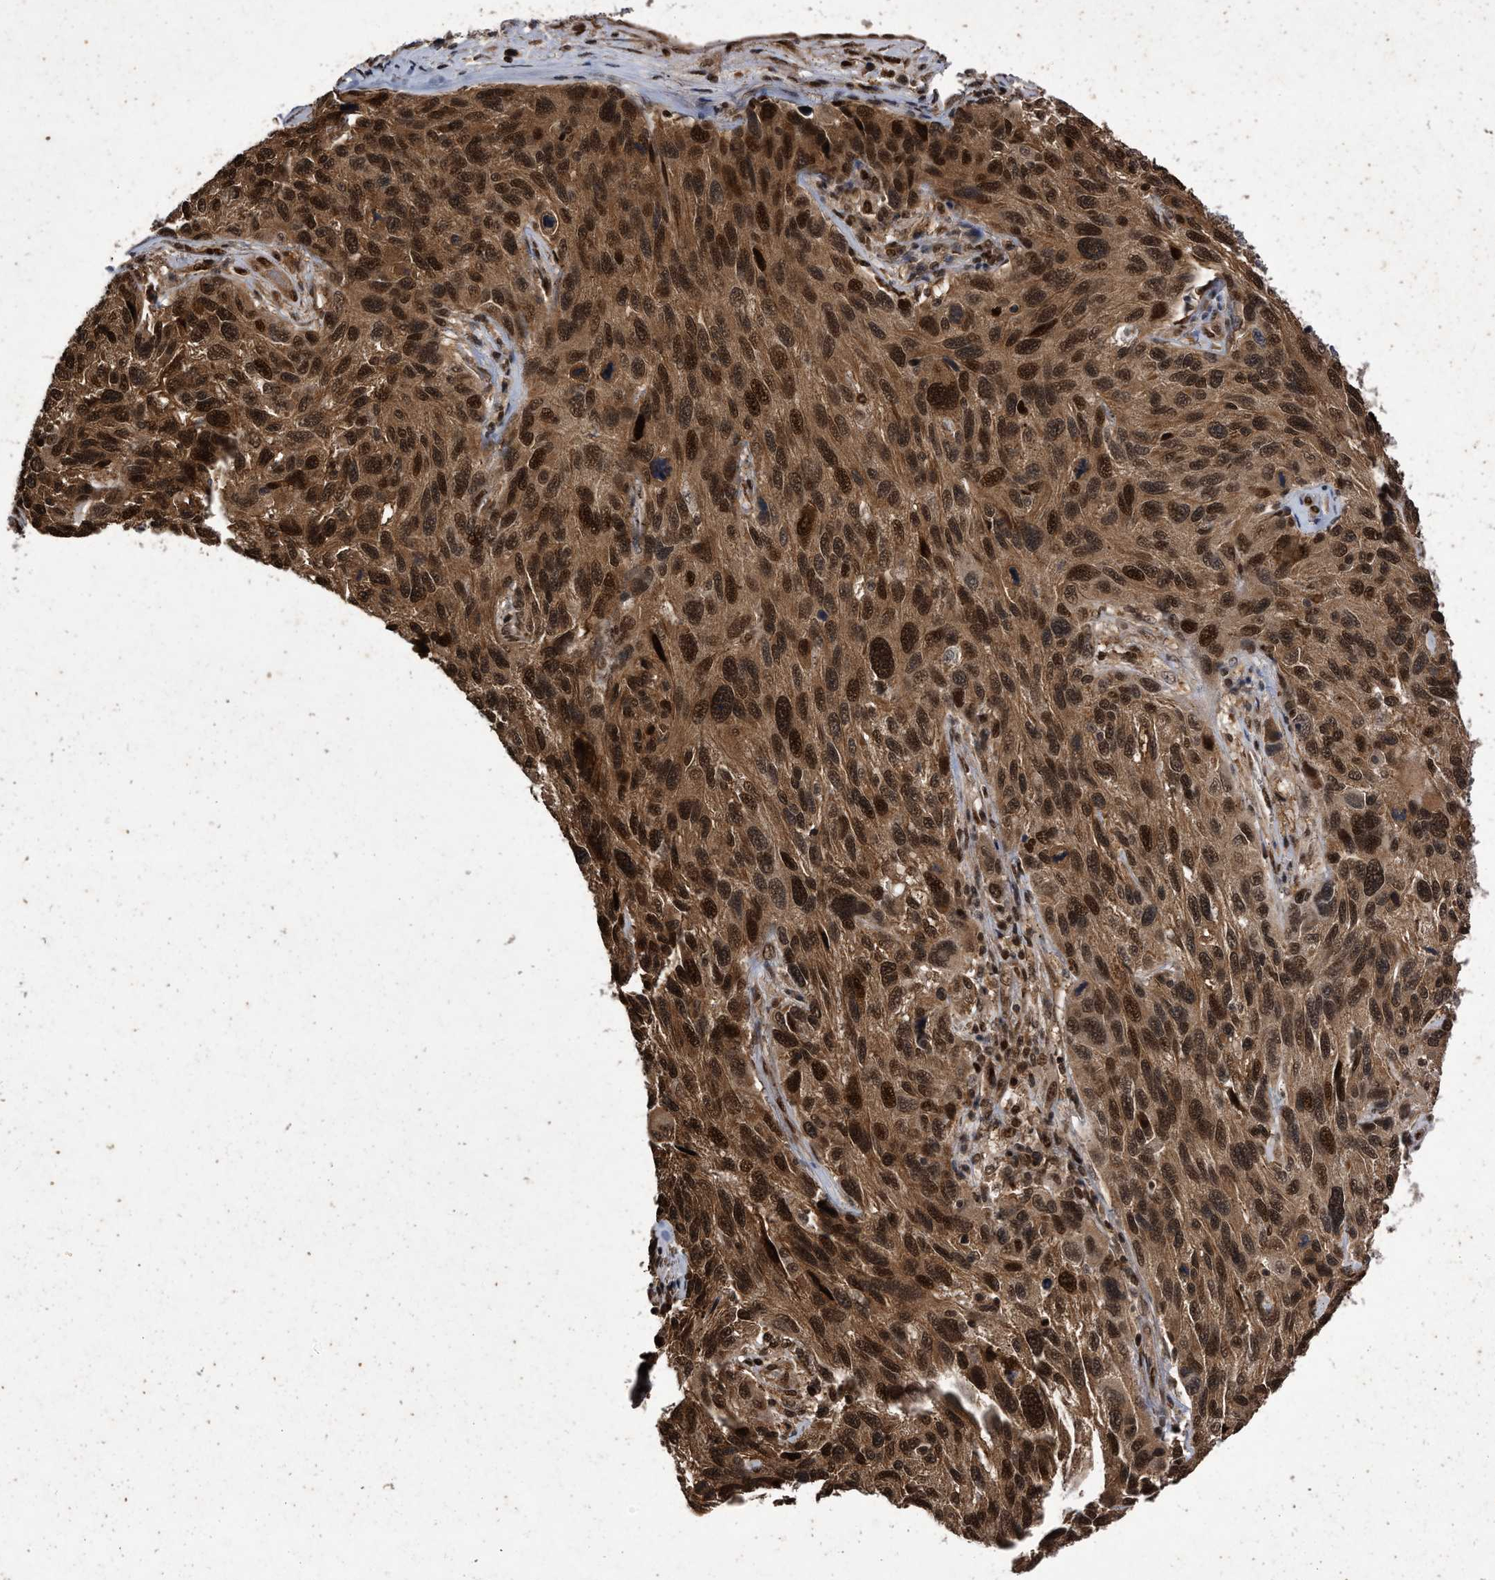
{"staining": {"intensity": "strong", "quantity": ">75%", "location": "cytoplasmic/membranous,nuclear"}, "tissue": "melanoma", "cell_type": "Tumor cells", "image_type": "cancer", "snomed": [{"axis": "morphology", "description": "Malignant melanoma, NOS"}, {"axis": "topography", "description": "Skin"}], "caption": "Malignant melanoma stained for a protein (brown) reveals strong cytoplasmic/membranous and nuclear positive positivity in about >75% of tumor cells.", "gene": "RAD23B", "patient": {"sex": "male", "age": 53}}